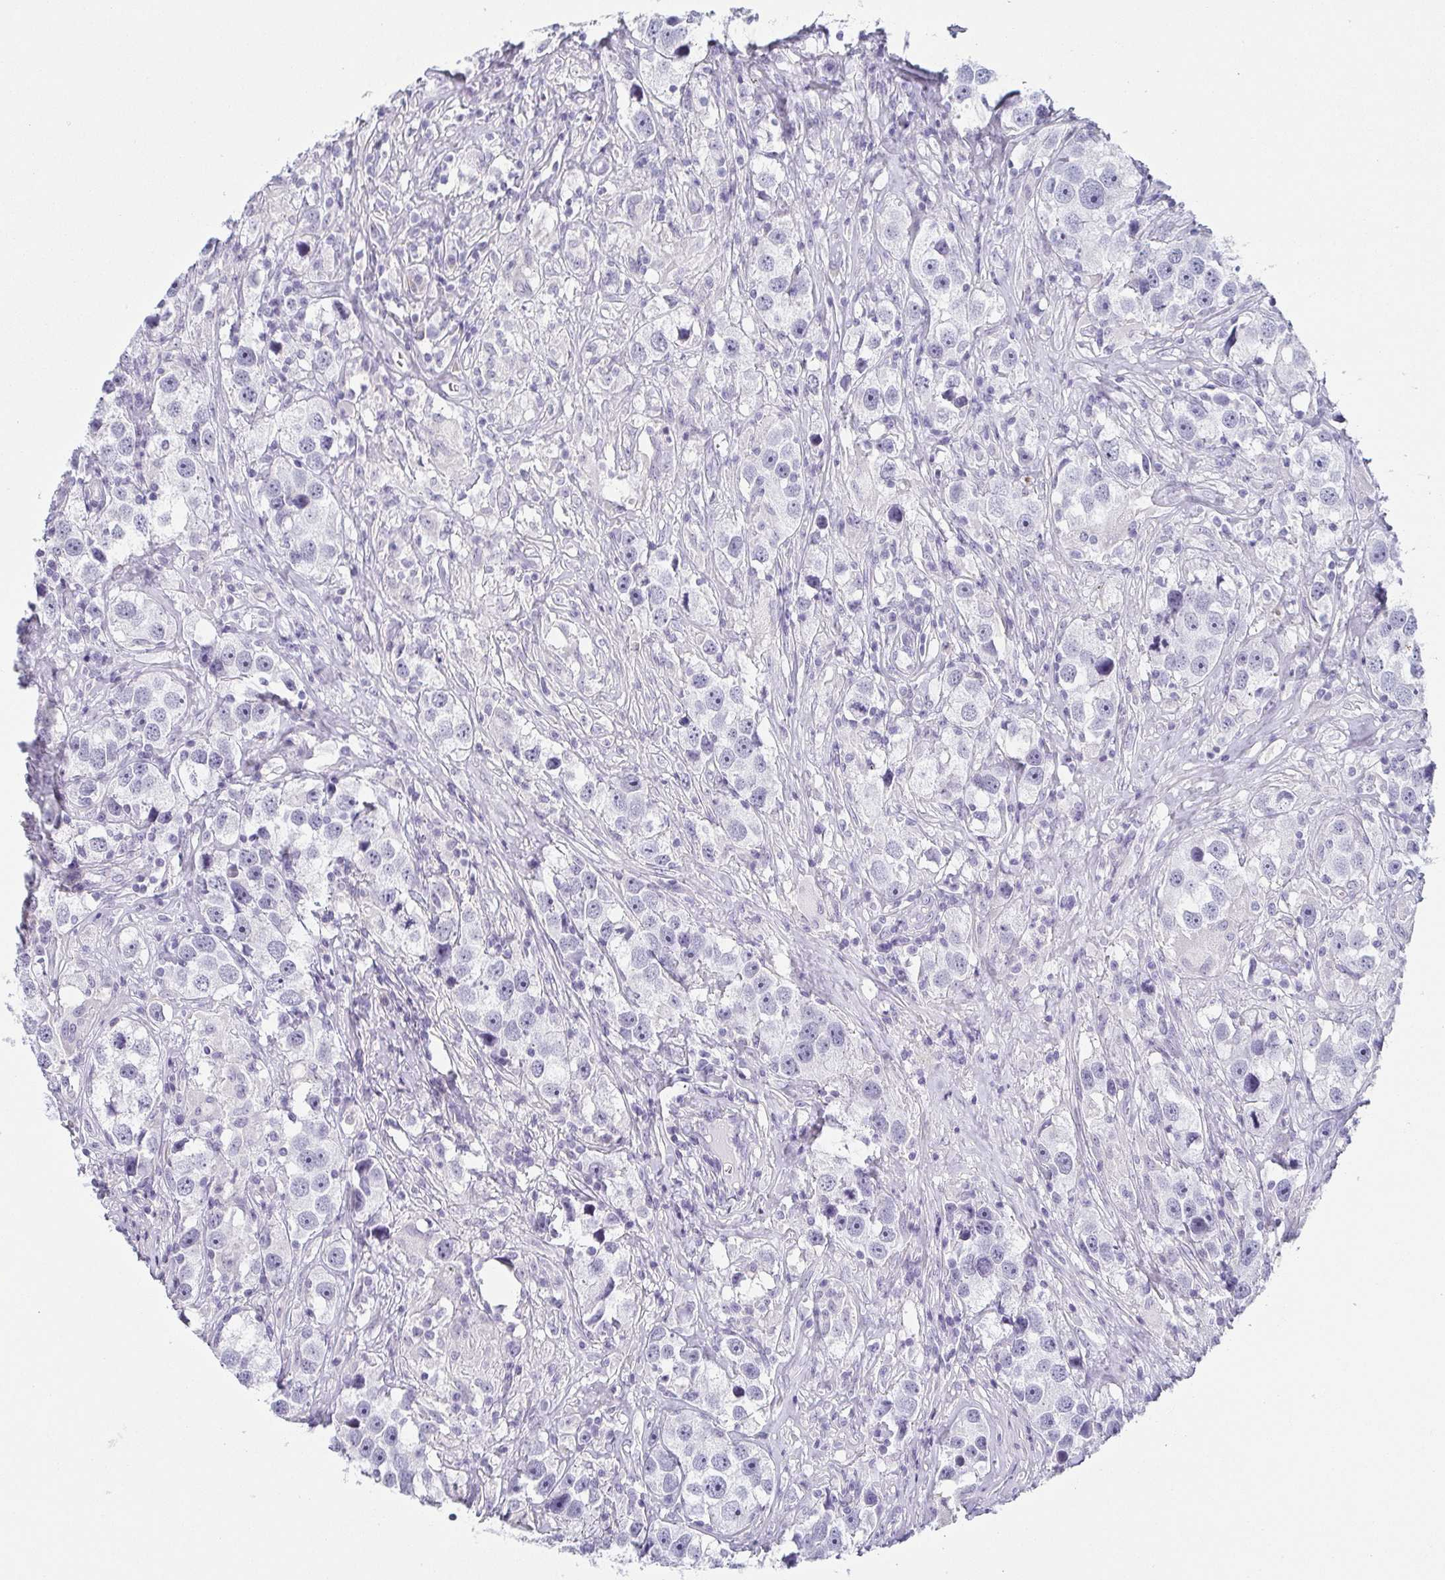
{"staining": {"intensity": "negative", "quantity": "none", "location": "none"}, "tissue": "testis cancer", "cell_type": "Tumor cells", "image_type": "cancer", "snomed": [{"axis": "morphology", "description": "Seminoma, NOS"}, {"axis": "topography", "description": "Testis"}], "caption": "An immunohistochemistry histopathology image of testis seminoma is shown. There is no staining in tumor cells of testis seminoma. (DAB (3,3'-diaminobenzidine) IHC visualized using brightfield microscopy, high magnification).", "gene": "PRR27", "patient": {"sex": "male", "age": 49}}